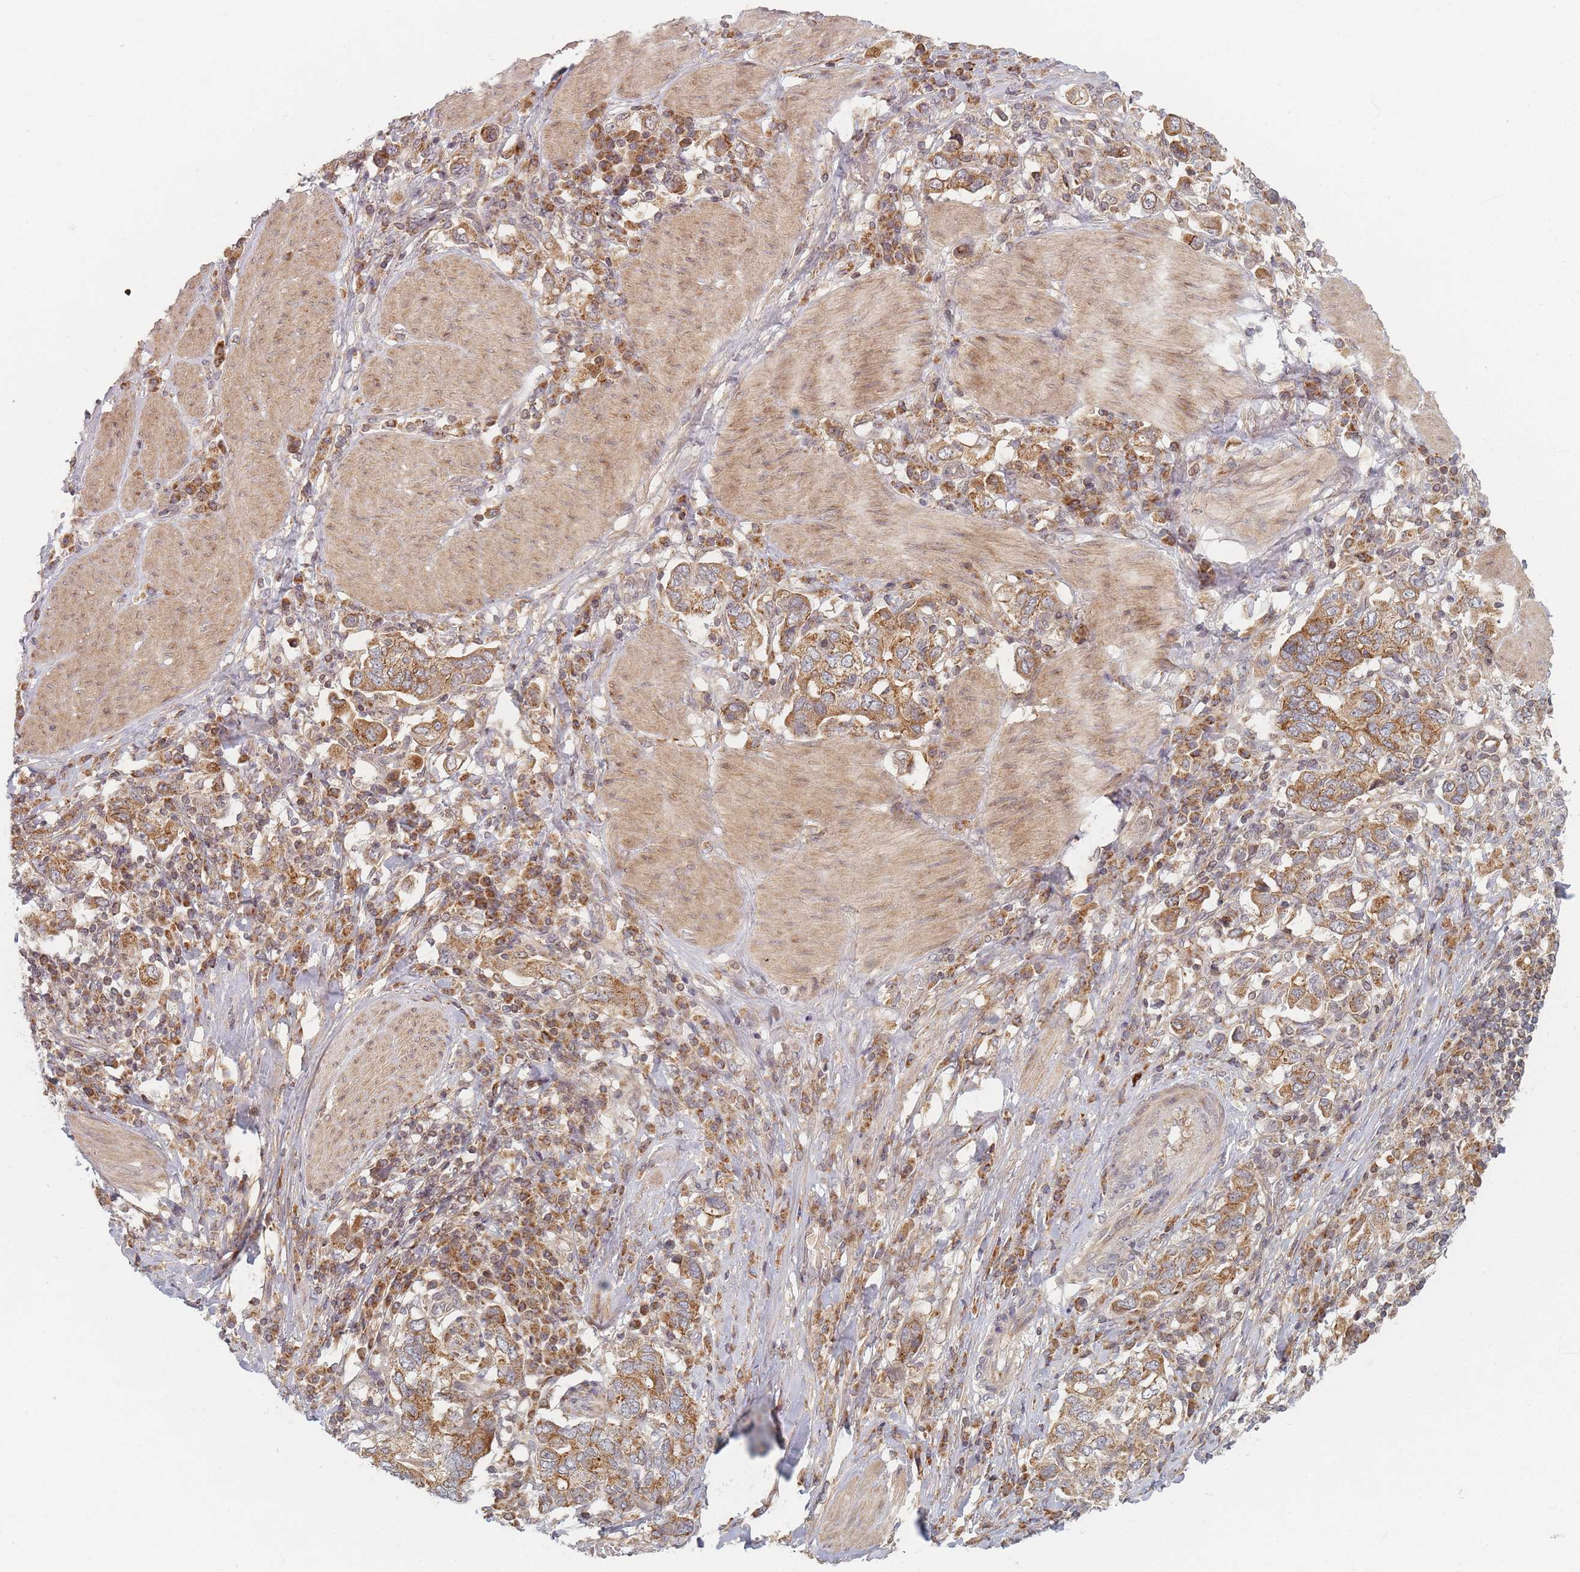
{"staining": {"intensity": "moderate", "quantity": ">75%", "location": "cytoplasmic/membranous"}, "tissue": "stomach cancer", "cell_type": "Tumor cells", "image_type": "cancer", "snomed": [{"axis": "morphology", "description": "Adenocarcinoma, NOS"}, {"axis": "topography", "description": "Stomach, upper"}, {"axis": "topography", "description": "Stomach"}], "caption": "Immunohistochemical staining of human adenocarcinoma (stomach) reveals moderate cytoplasmic/membranous protein positivity in approximately >75% of tumor cells. Using DAB (brown) and hematoxylin (blue) stains, captured at high magnification using brightfield microscopy.", "gene": "RADX", "patient": {"sex": "male", "age": 62}}